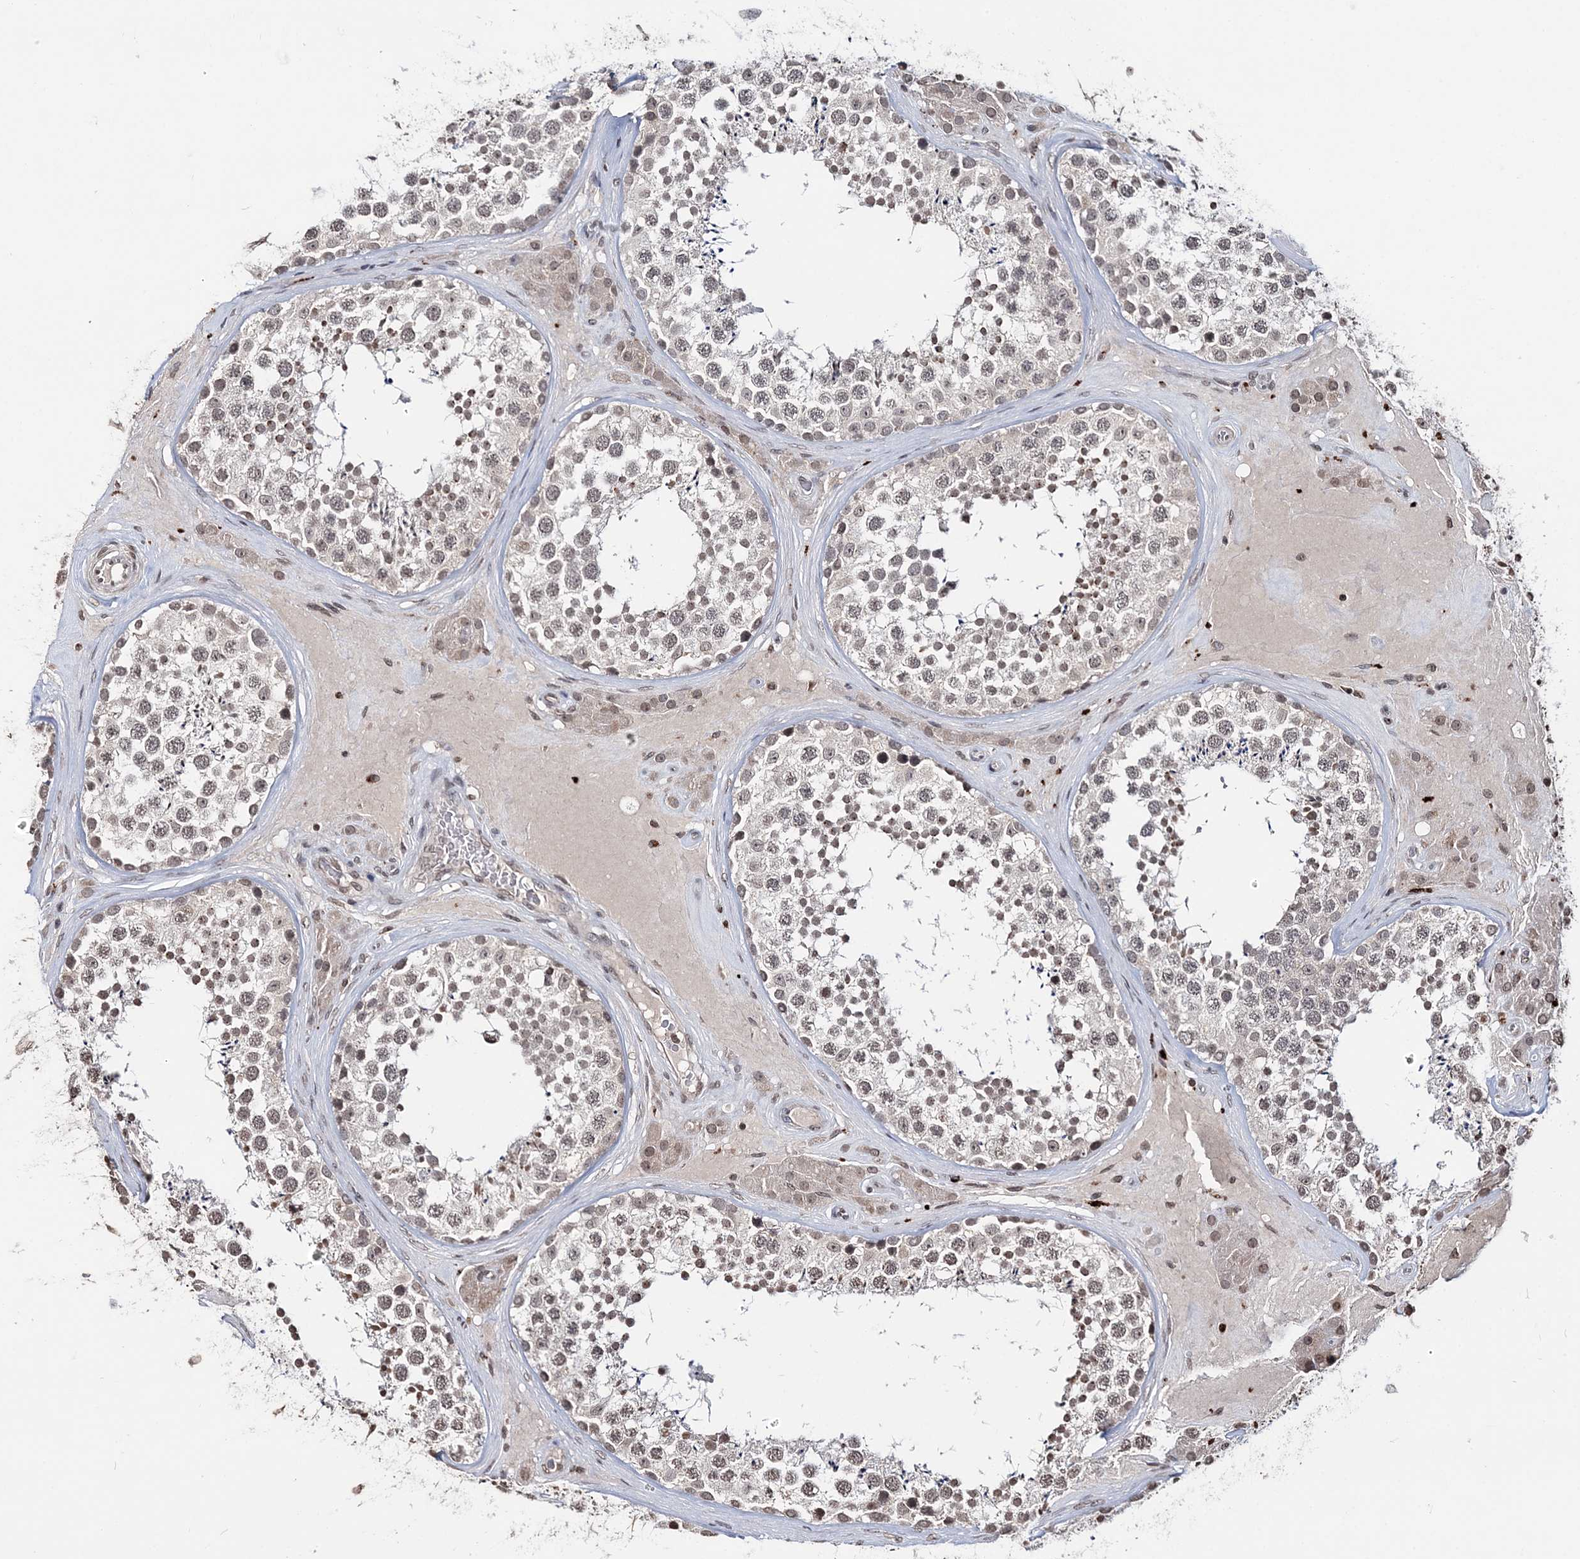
{"staining": {"intensity": "moderate", "quantity": "25%-75%", "location": "nuclear"}, "tissue": "testis", "cell_type": "Cells in seminiferous ducts", "image_type": "normal", "snomed": [{"axis": "morphology", "description": "Normal tissue, NOS"}, {"axis": "topography", "description": "Testis"}], "caption": "Protein analysis of benign testis demonstrates moderate nuclear staining in approximately 25%-75% of cells in seminiferous ducts.", "gene": "SOWAHB", "patient": {"sex": "male", "age": 46}}